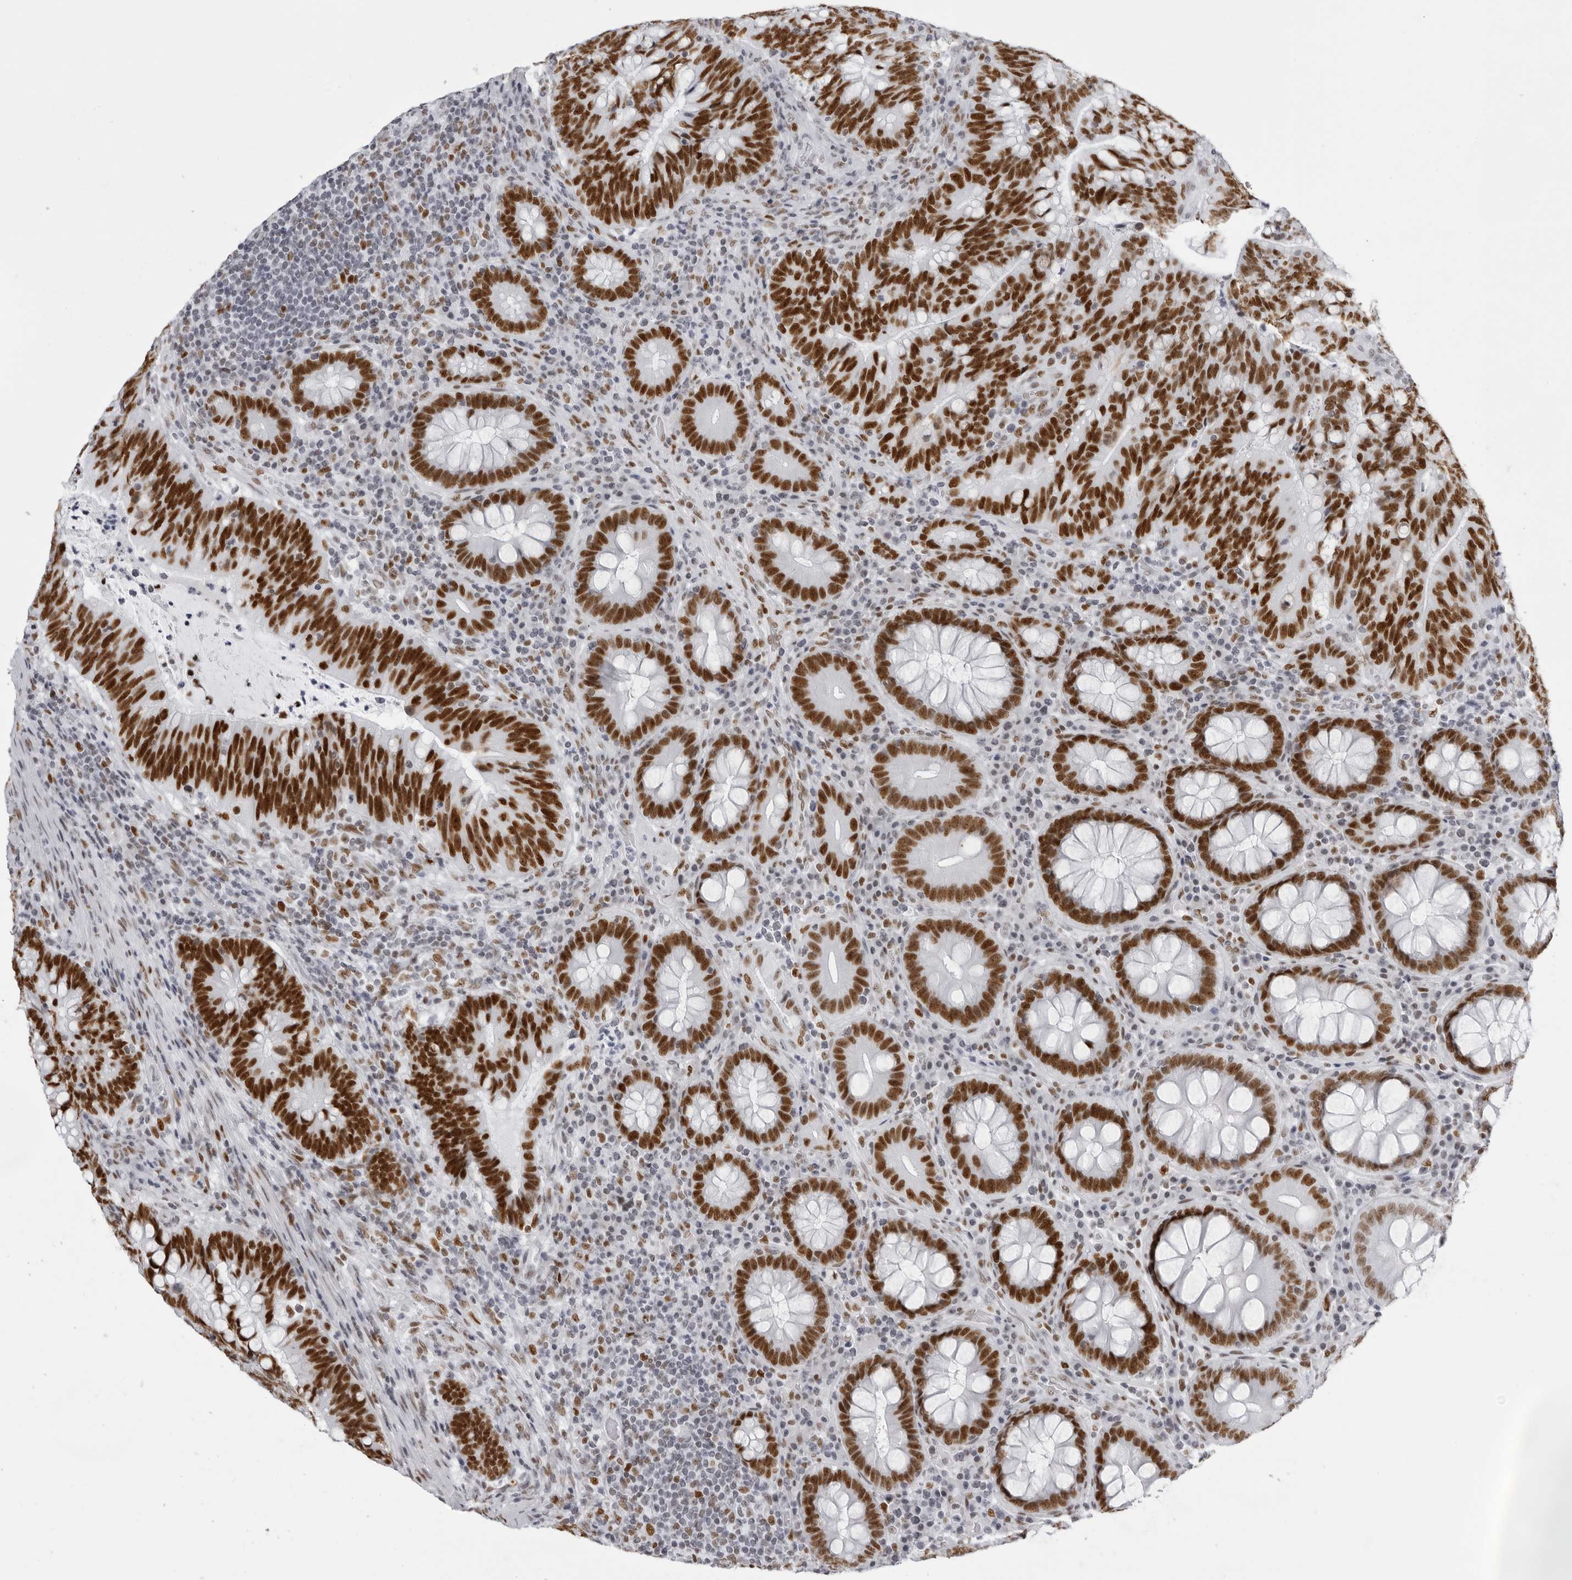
{"staining": {"intensity": "strong", "quantity": ">75%", "location": "nuclear"}, "tissue": "colorectal cancer", "cell_type": "Tumor cells", "image_type": "cancer", "snomed": [{"axis": "morphology", "description": "Adenocarcinoma, NOS"}, {"axis": "topography", "description": "Colon"}], "caption": "Colorectal cancer stained for a protein shows strong nuclear positivity in tumor cells.", "gene": "IRF2BP2", "patient": {"sex": "female", "age": 66}}